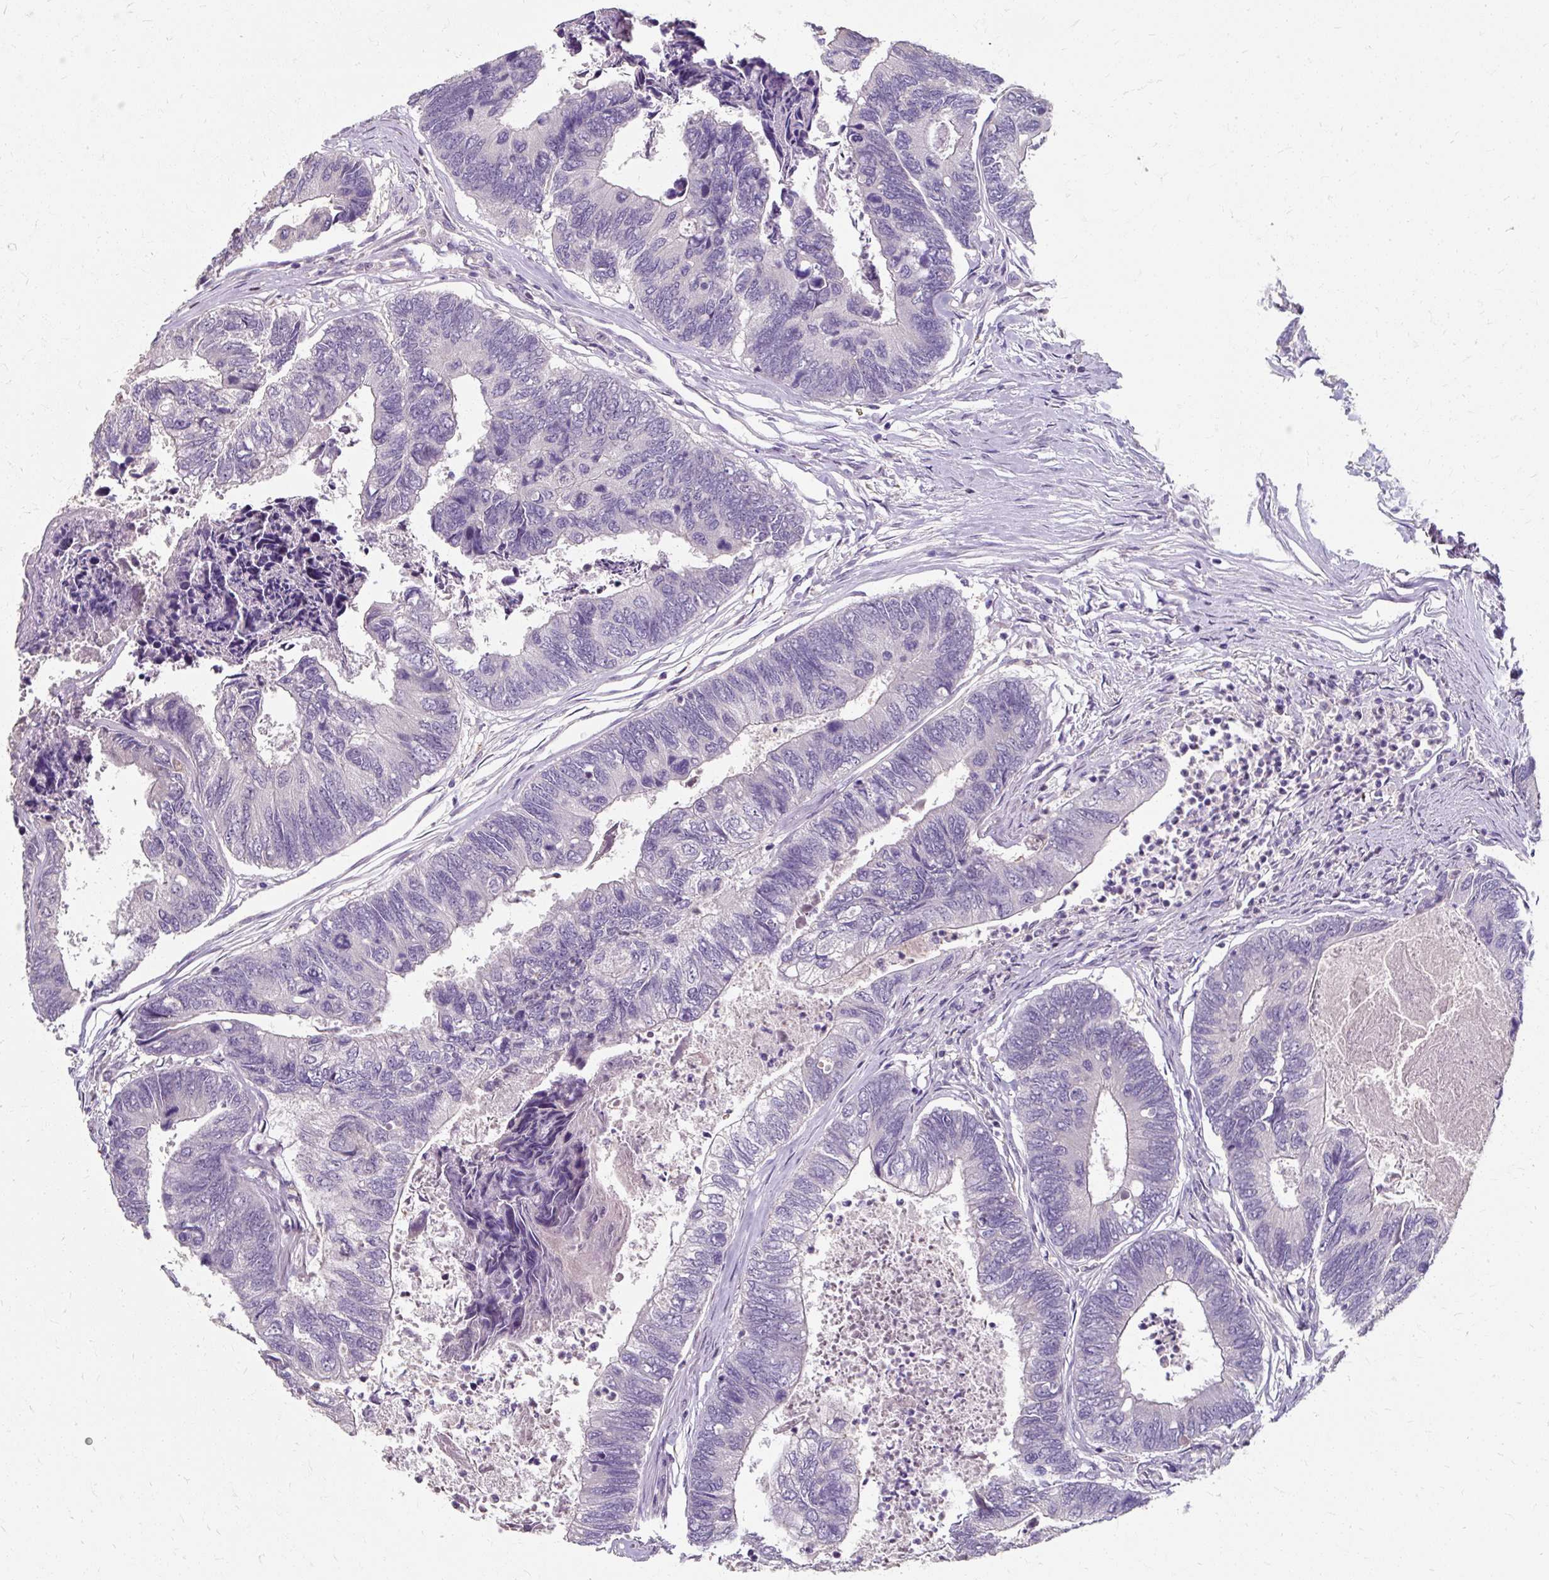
{"staining": {"intensity": "negative", "quantity": "none", "location": "none"}, "tissue": "colorectal cancer", "cell_type": "Tumor cells", "image_type": "cancer", "snomed": [{"axis": "morphology", "description": "Adenocarcinoma, NOS"}, {"axis": "topography", "description": "Colon"}], "caption": "The immunohistochemistry photomicrograph has no significant positivity in tumor cells of adenocarcinoma (colorectal) tissue.", "gene": "KLHL24", "patient": {"sex": "female", "age": 67}}